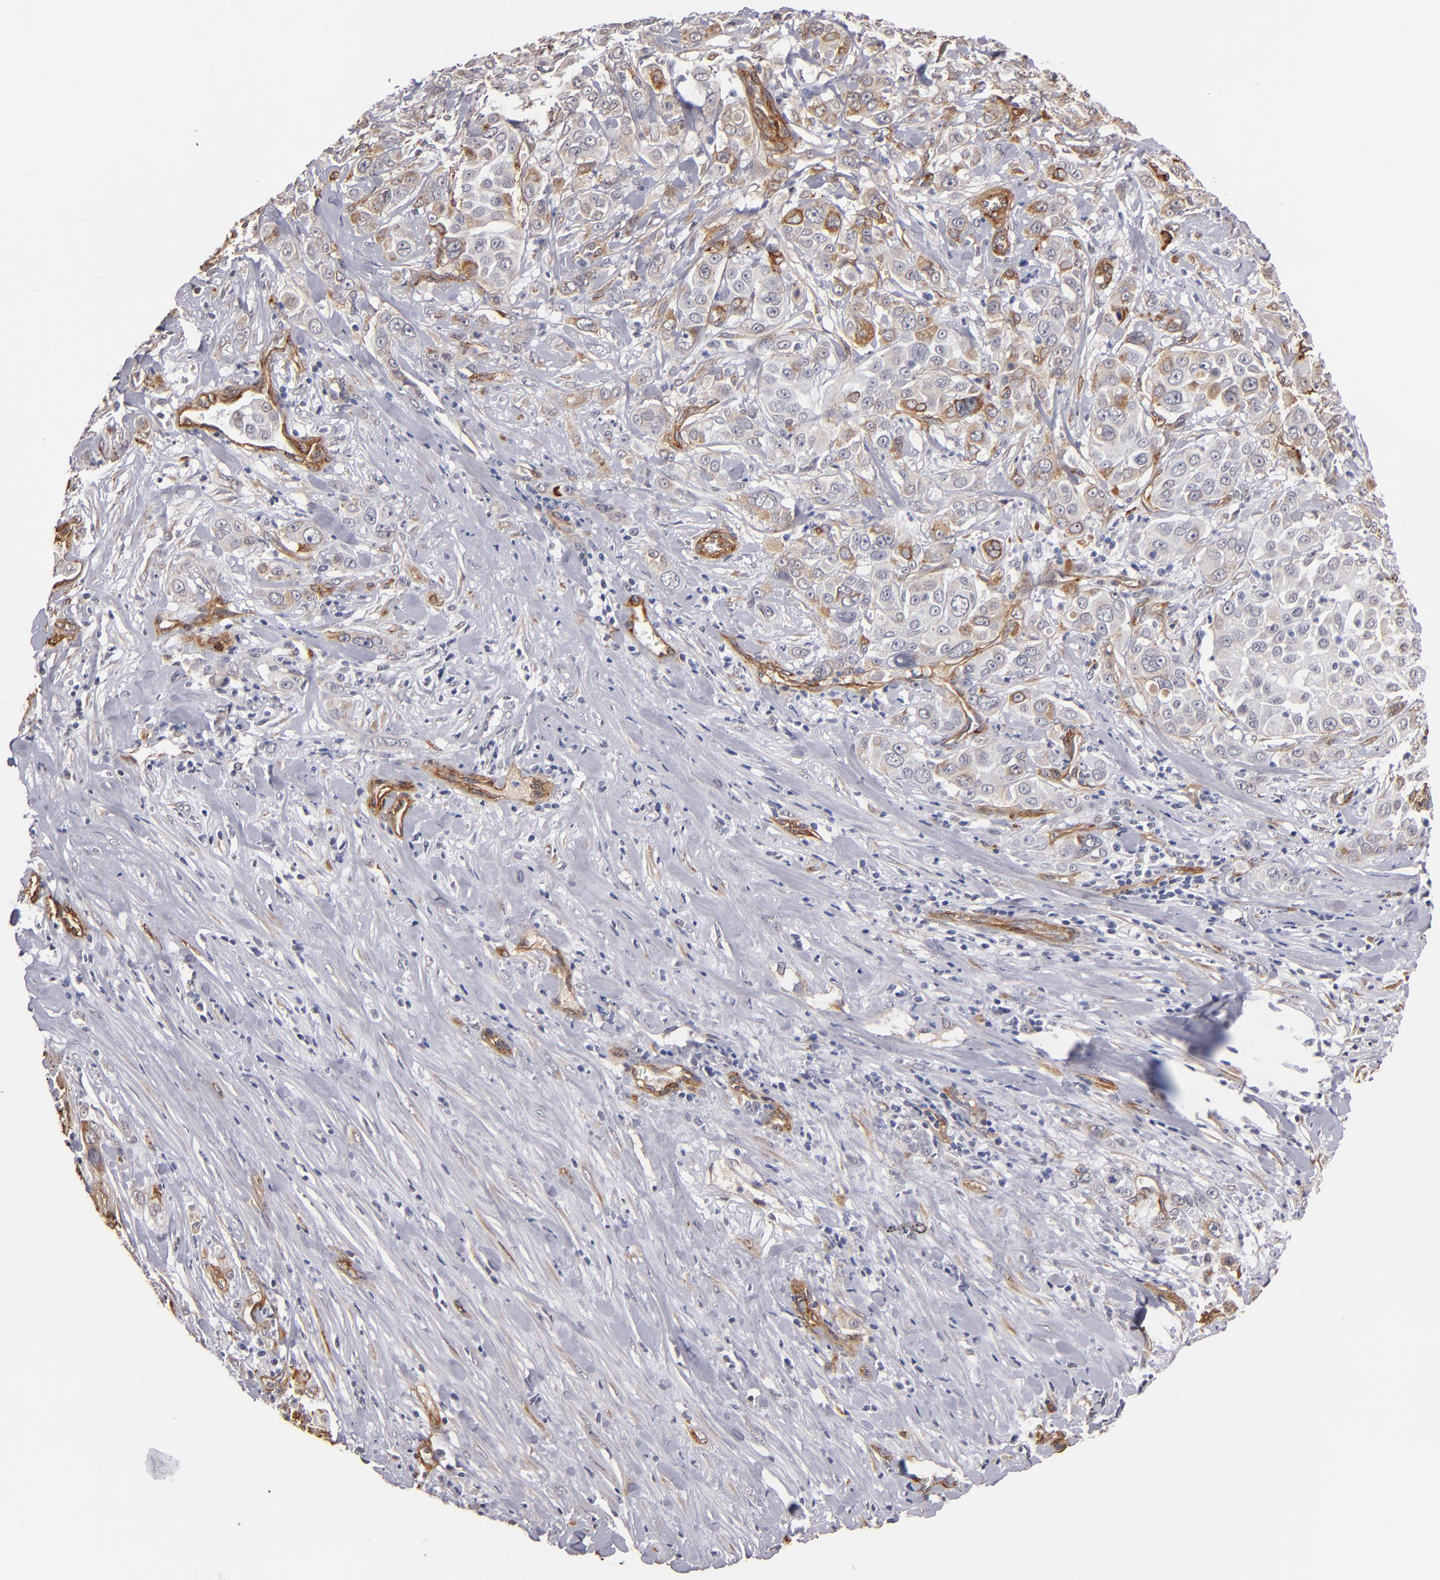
{"staining": {"intensity": "moderate", "quantity": "25%-75%", "location": "cytoplasmic/membranous"}, "tissue": "pancreatic cancer", "cell_type": "Tumor cells", "image_type": "cancer", "snomed": [{"axis": "morphology", "description": "Adenocarcinoma, NOS"}, {"axis": "topography", "description": "Pancreas"}], "caption": "DAB (3,3'-diaminobenzidine) immunohistochemical staining of human pancreatic cancer shows moderate cytoplasmic/membranous protein positivity in approximately 25%-75% of tumor cells.", "gene": "LAMC1", "patient": {"sex": "female", "age": 52}}